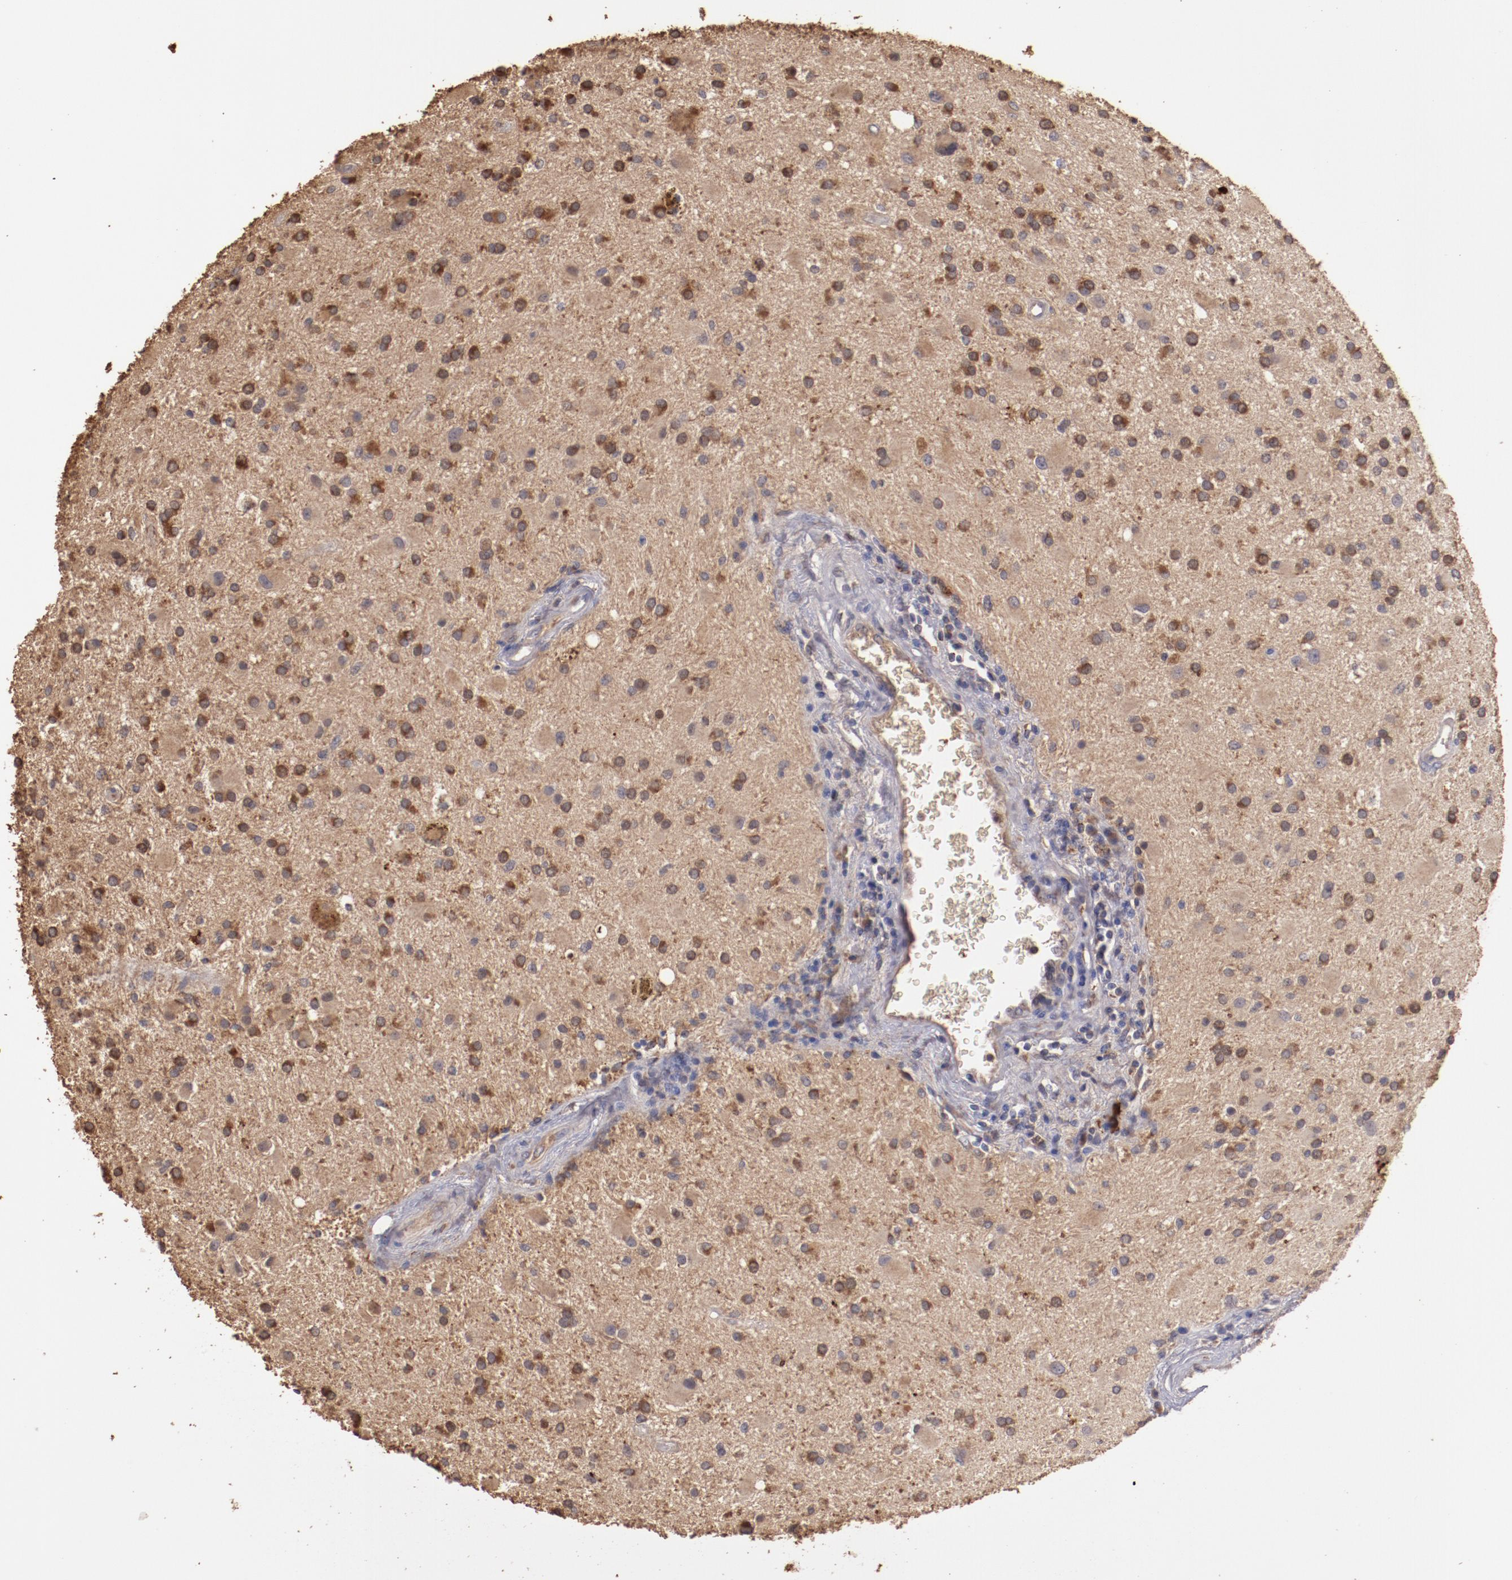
{"staining": {"intensity": "moderate", "quantity": ">75%", "location": "cytoplasmic/membranous"}, "tissue": "glioma", "cell_type": "Tumor cells", "image_type": "cancer", "snomed": [{"axis": "morphology", "description": "Glioma, malignant, Low grade"}, {"axis": "topography", "description": "Brain"}], "caption": "There is medium levels of moderate cytoplasmic/membranous expression in tumor cells of glioma, as demonstrated by immunohistochemical staining (brown color).", "gene": "SRRD", "patient": {"sex": "male", "age": 58}}